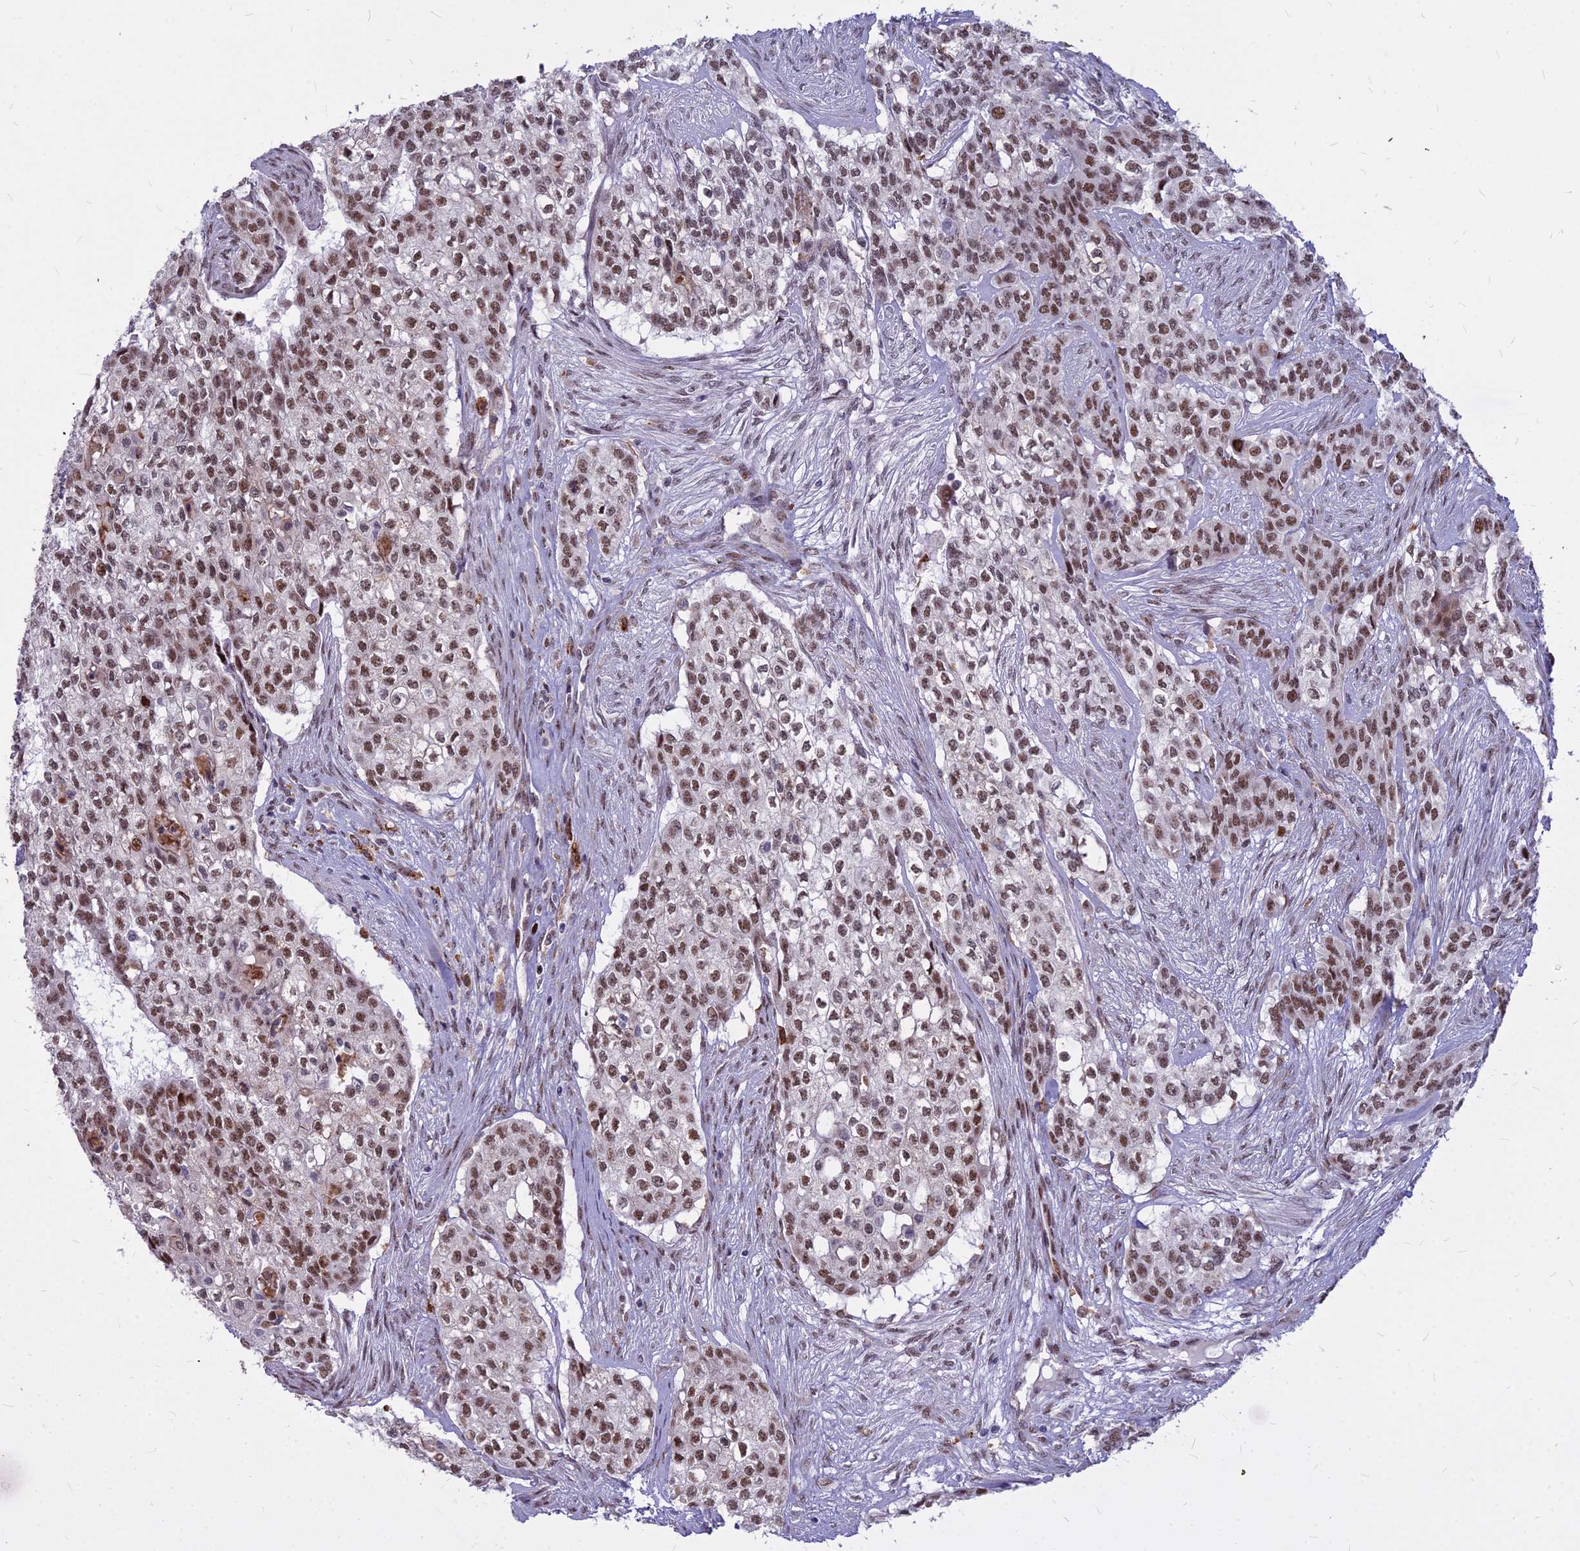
{"staining": {"intensity": "moderate", "quantity": ">75%", "location": "nuclear"}, "tissue": "head and neck cancer", "cell_type": "Tumor cells", "image_type": "cancer", "snomed": [{"axis": "morphology", "description": "Adenocarcinoma, NOS"}, {"axis": "topography", "description": "Head-Neck"}], "caption": "Protein positivity by immunohistochemistry (IHC) demonstrates moderate nuclear staining in approximately >75% of tumor cells in adenocarcinoma (head and neck). (DAB IHC, brown staining for protein, blue staining for nuclei).", "gene": "ALG10", "patient": {"sex": "male", "age": 81}}